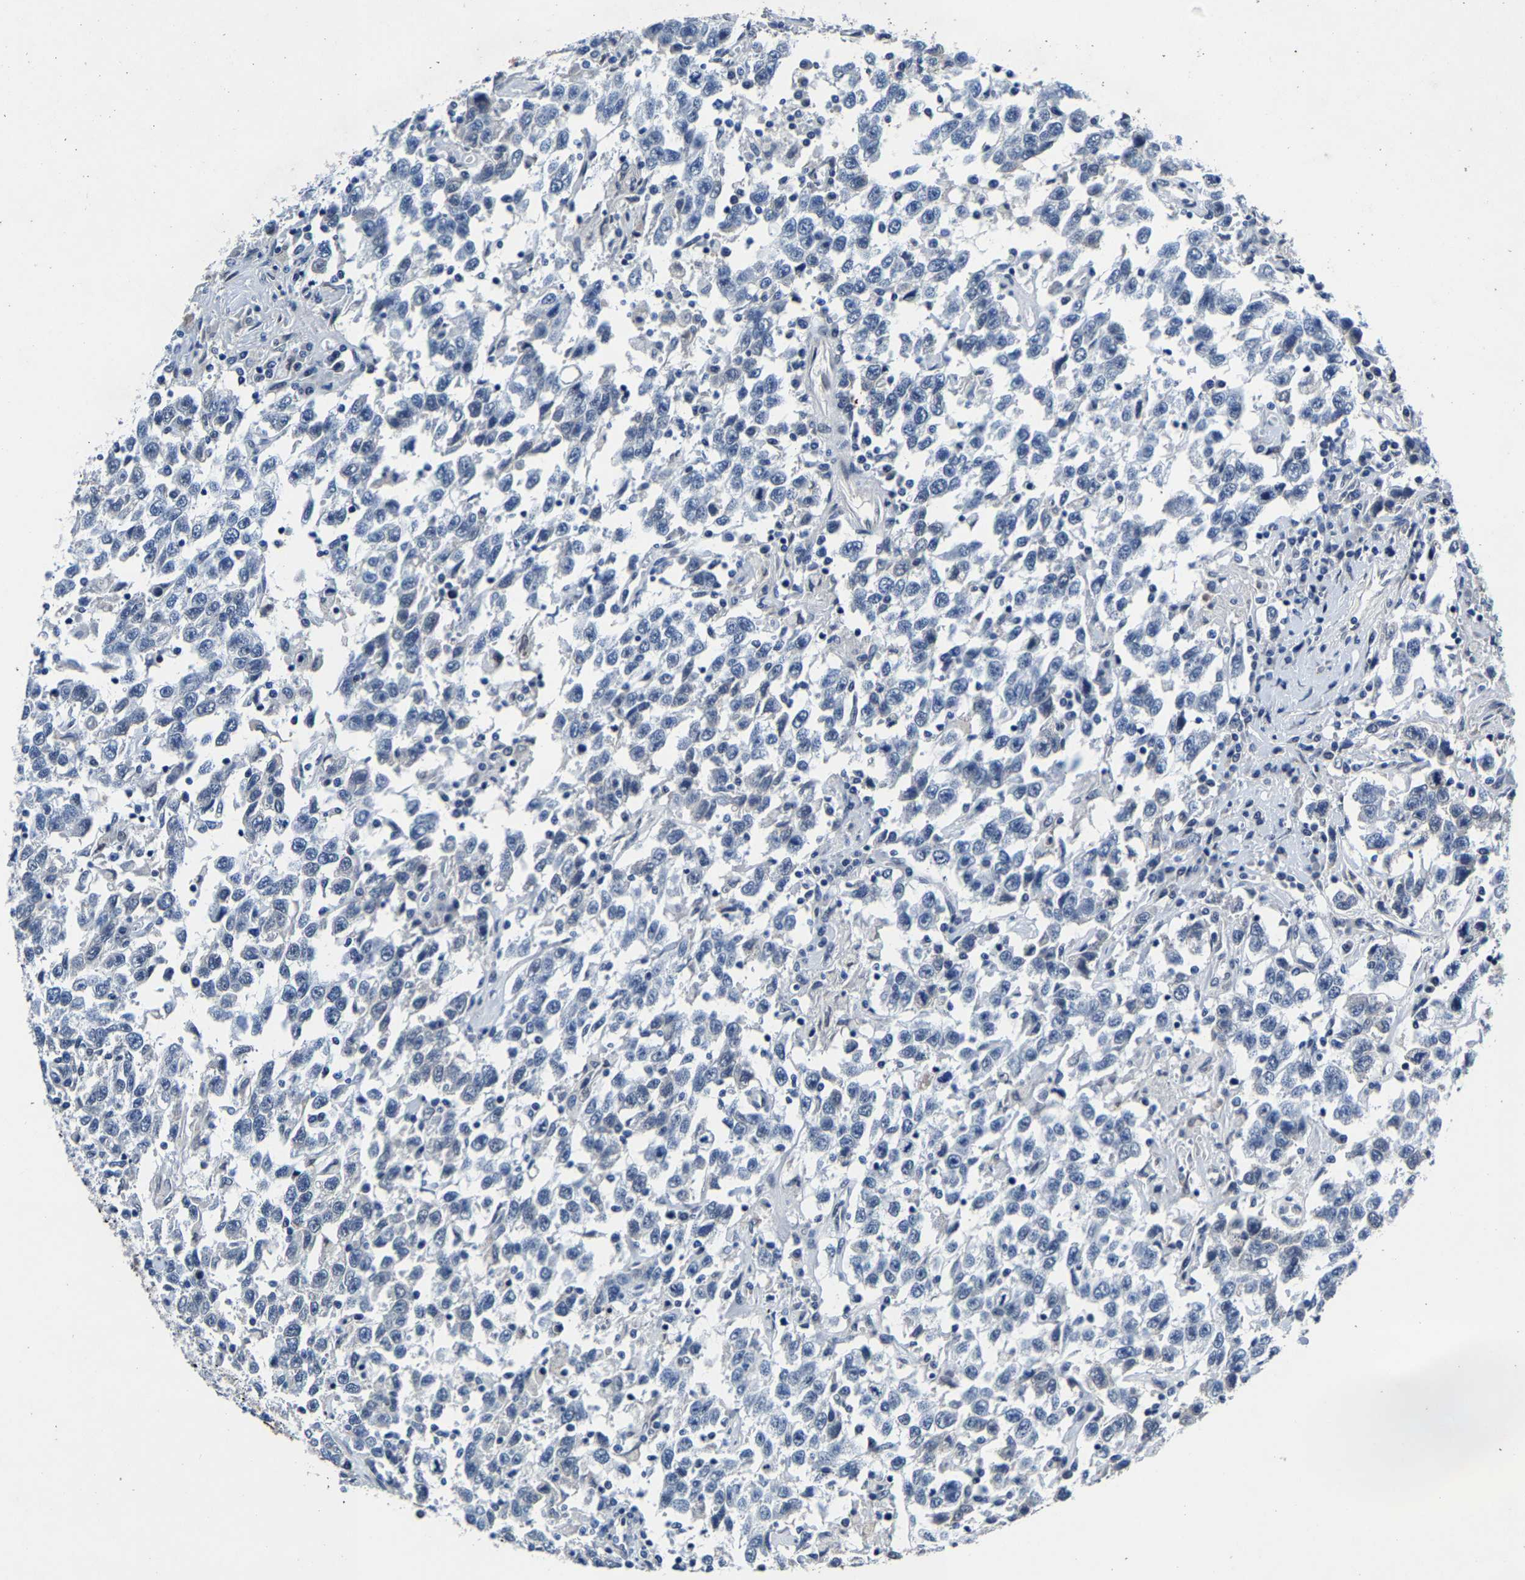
{"staining": {"intensity": "negative", "quantity": "none", "location": "none"}, "tissue": "testis cancer", "cell_type": "Tumor cells", "image_type": "cancer", "snomed": [{"axis": "morphology", "description": "Seminoma, NOS"}, {"axis": "topography", "description": "Testis"}], "caption": "The immunohistochemistry image has no significant positivity in tumor cells of seminoma (testis) tissue.", "gene": "UBN2", "patient": {"sex": "male", "age": 41}}